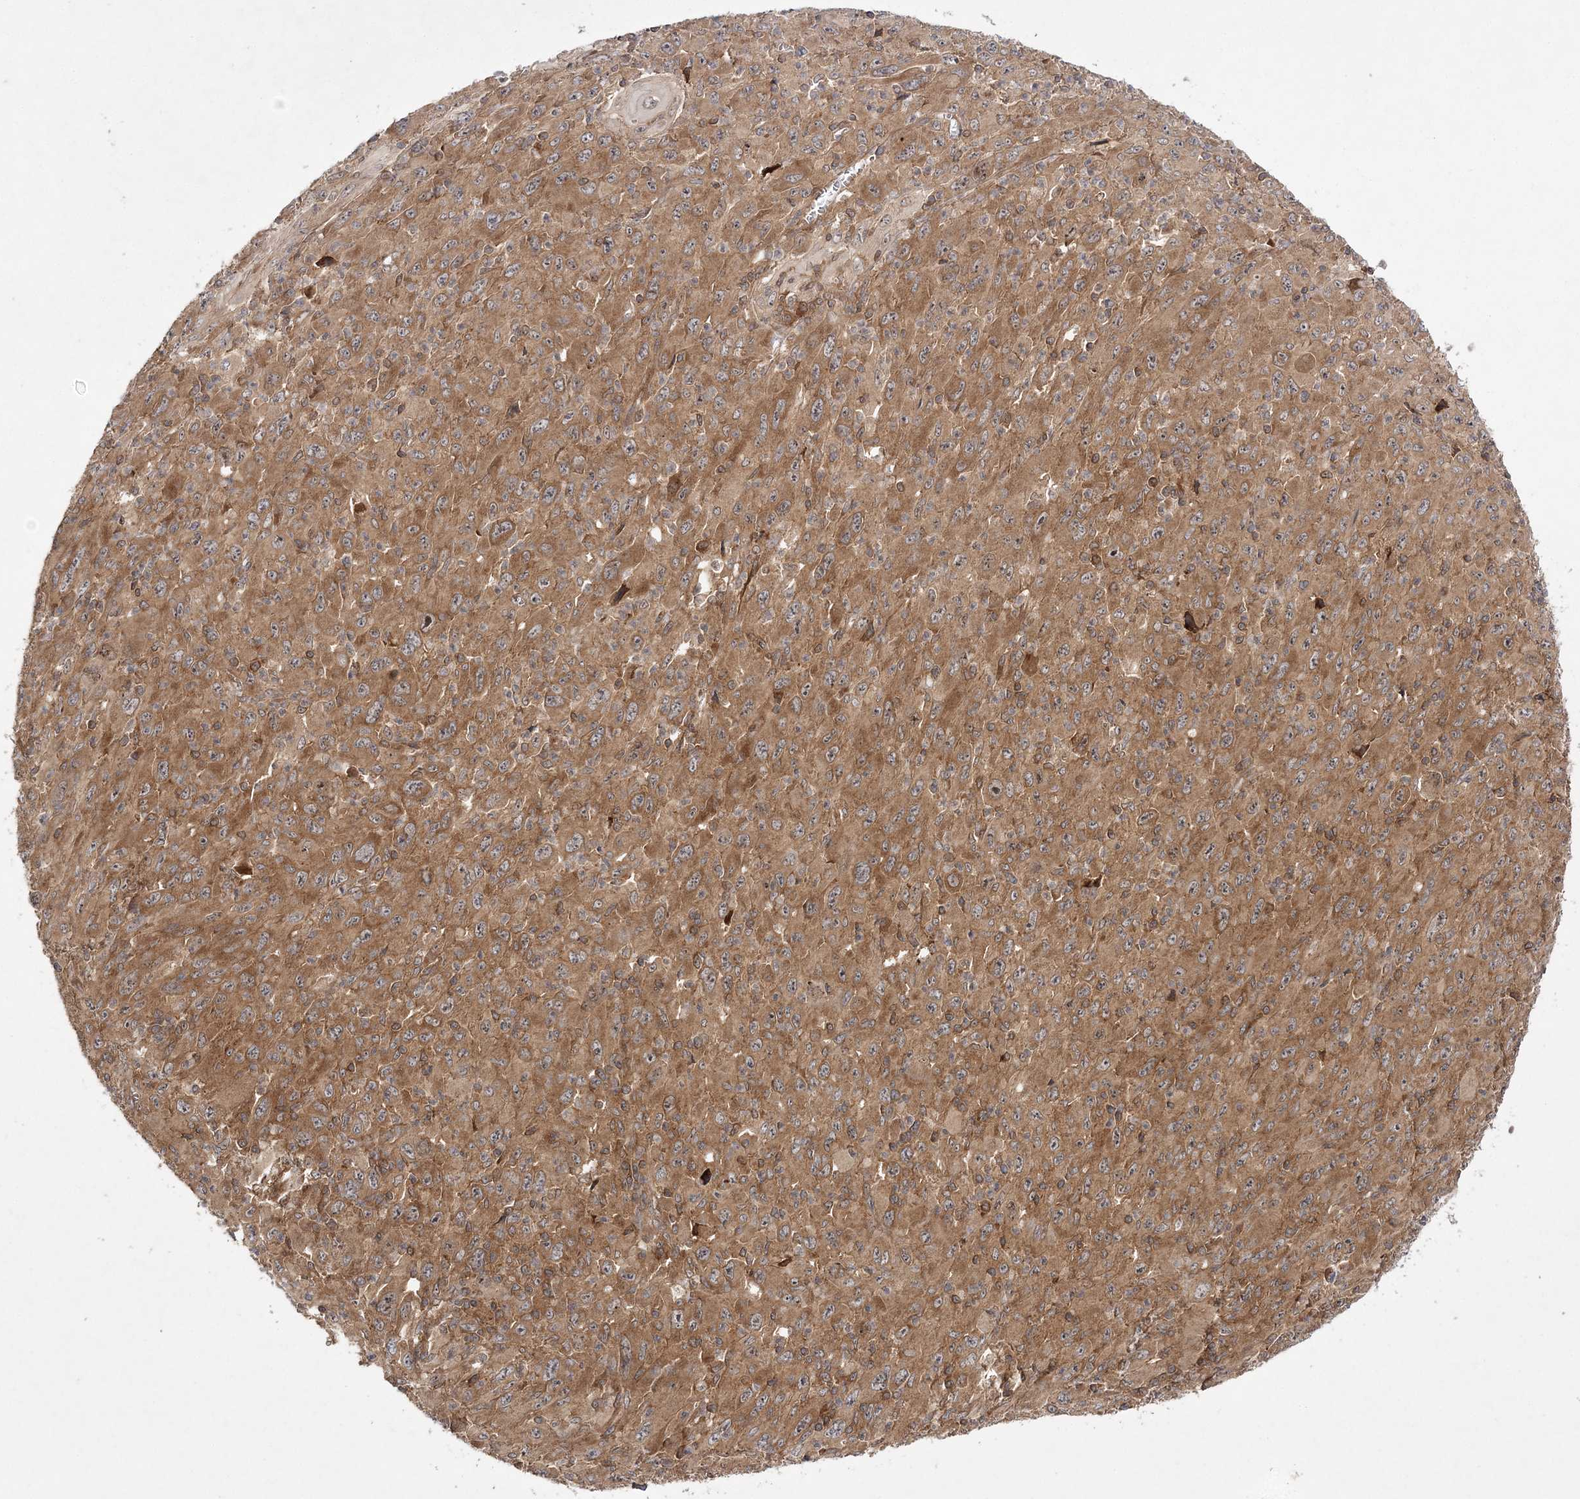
{"staining": {"intensity": "moderate", "quantity": ">75%", "location": "cytoplasmic/membranous"}, "tissue": "melanoma", "cell_type": "Tumor cells", "image_type": "cancer", "snomed": [{"axis": "morphology", "description": "Malignant melanoma, Metastatic site"}, {"axis": "topography", "description": "Skin"}], "caption": "DAB (3,3'-diaminobenzidine) immunohistochemical staining of melanoma exhibits moderate cytoplasmic/membranous protein staining in approximately >75% of tumor cells. (DAB (3,3'-diaminobenzidine) IHC with brightfield microscopy, high magnification).", "gene": "TMEM9B", "patient": {"sex": "female", "age": 56}}